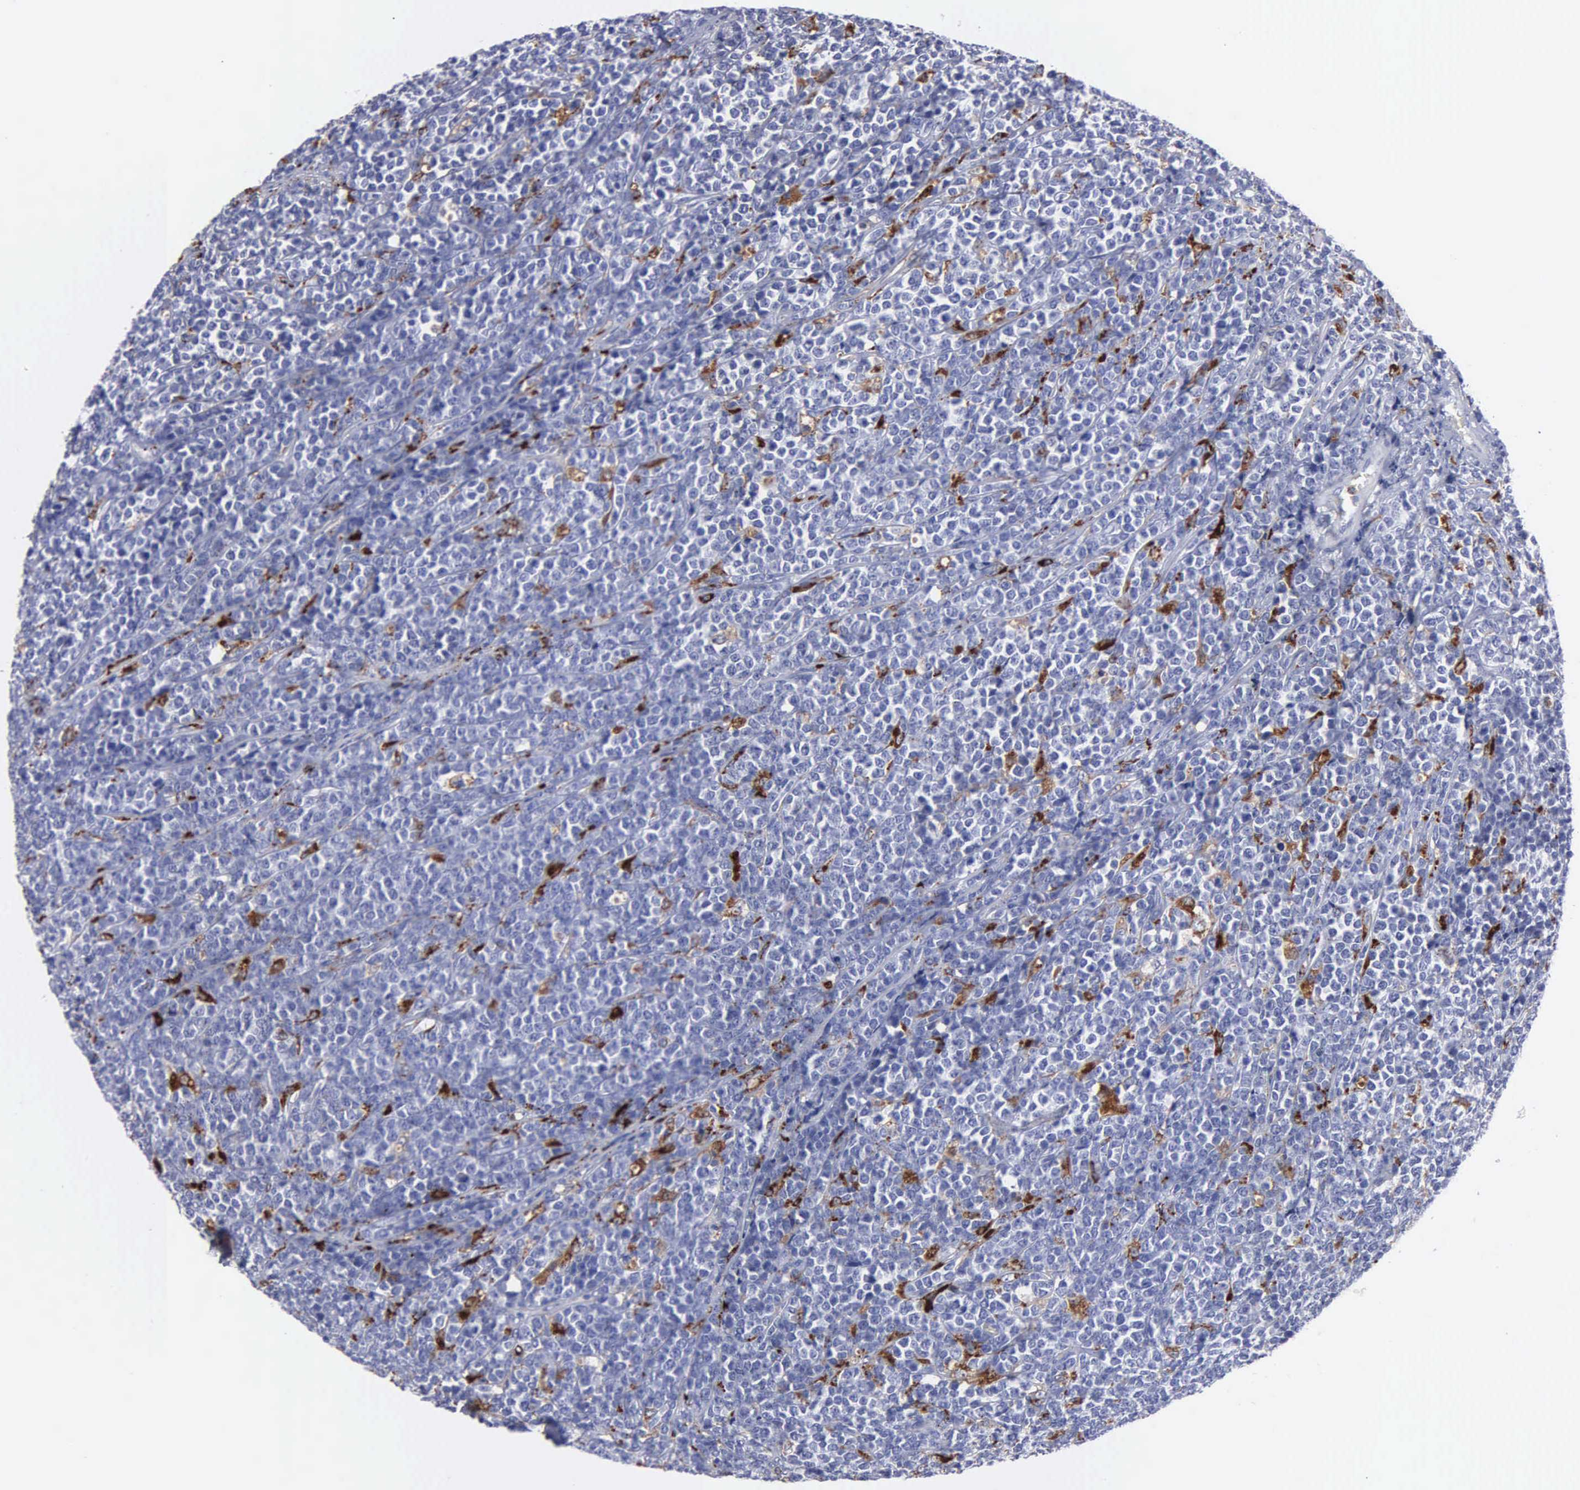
{"staining": {"intensity": "negative", "quantity": "none", "location": "none"}, "tissue": "lymphoma", "cell_type": "Tumor cells", "image_type": "cancer", "snomed": [{"axis": "morphology", "description": "Malignant lymphoma, non-Hodgkin's type, High grade"}, {"axis": "topography", "description": "Small intestine"}, {"axis": "topography", "description": "Colon"}], "caption": "Immunohistochemical staining of human malignant lymphoma, non-Hodgkin's type (high-grade) demonstrates no significant expression in tumor cells.", "gene": "CTSH", "patient": {"sex": "male", "age": 8}}